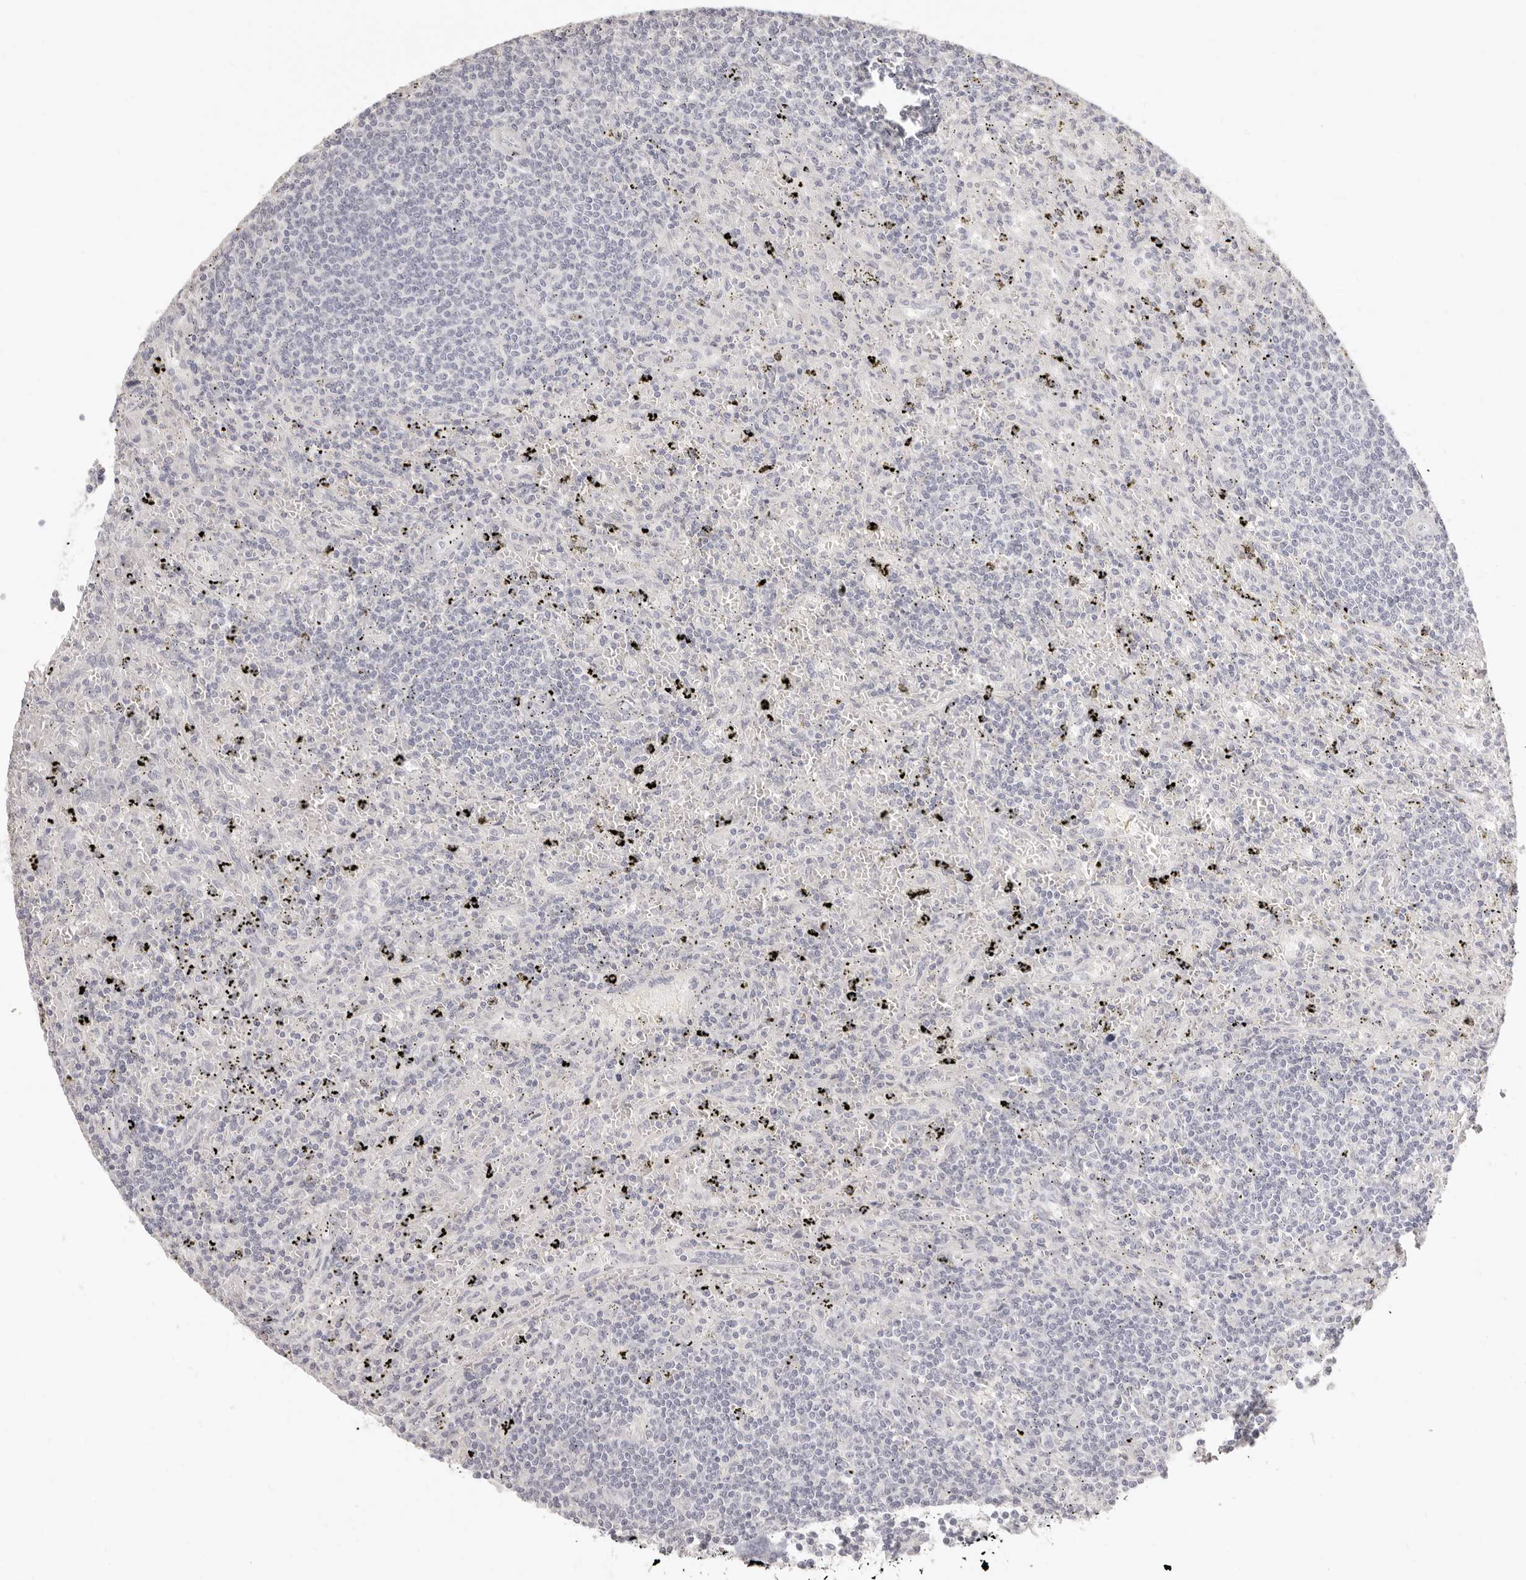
{"staining": {"intensity": "negative", "quantity": "none", "location": "none"}, "tissue": "lymphoma", "cell_type": "Tumor cells", "image_type": "cancer", "snomed": [{"axis": "morphology", "description": "Malignant lymphoma, non-Hodgkin's type, Low grade"}, {"axis": "topography", "description": "Spleen"}], "caption": "Histopathology image shows no significant protein expression in tumor cells of low-grade malignant lymphoma, non-Hodgkin's type.", "gene": "FABP1", "patient": {"sex": "male", "age": 76}}